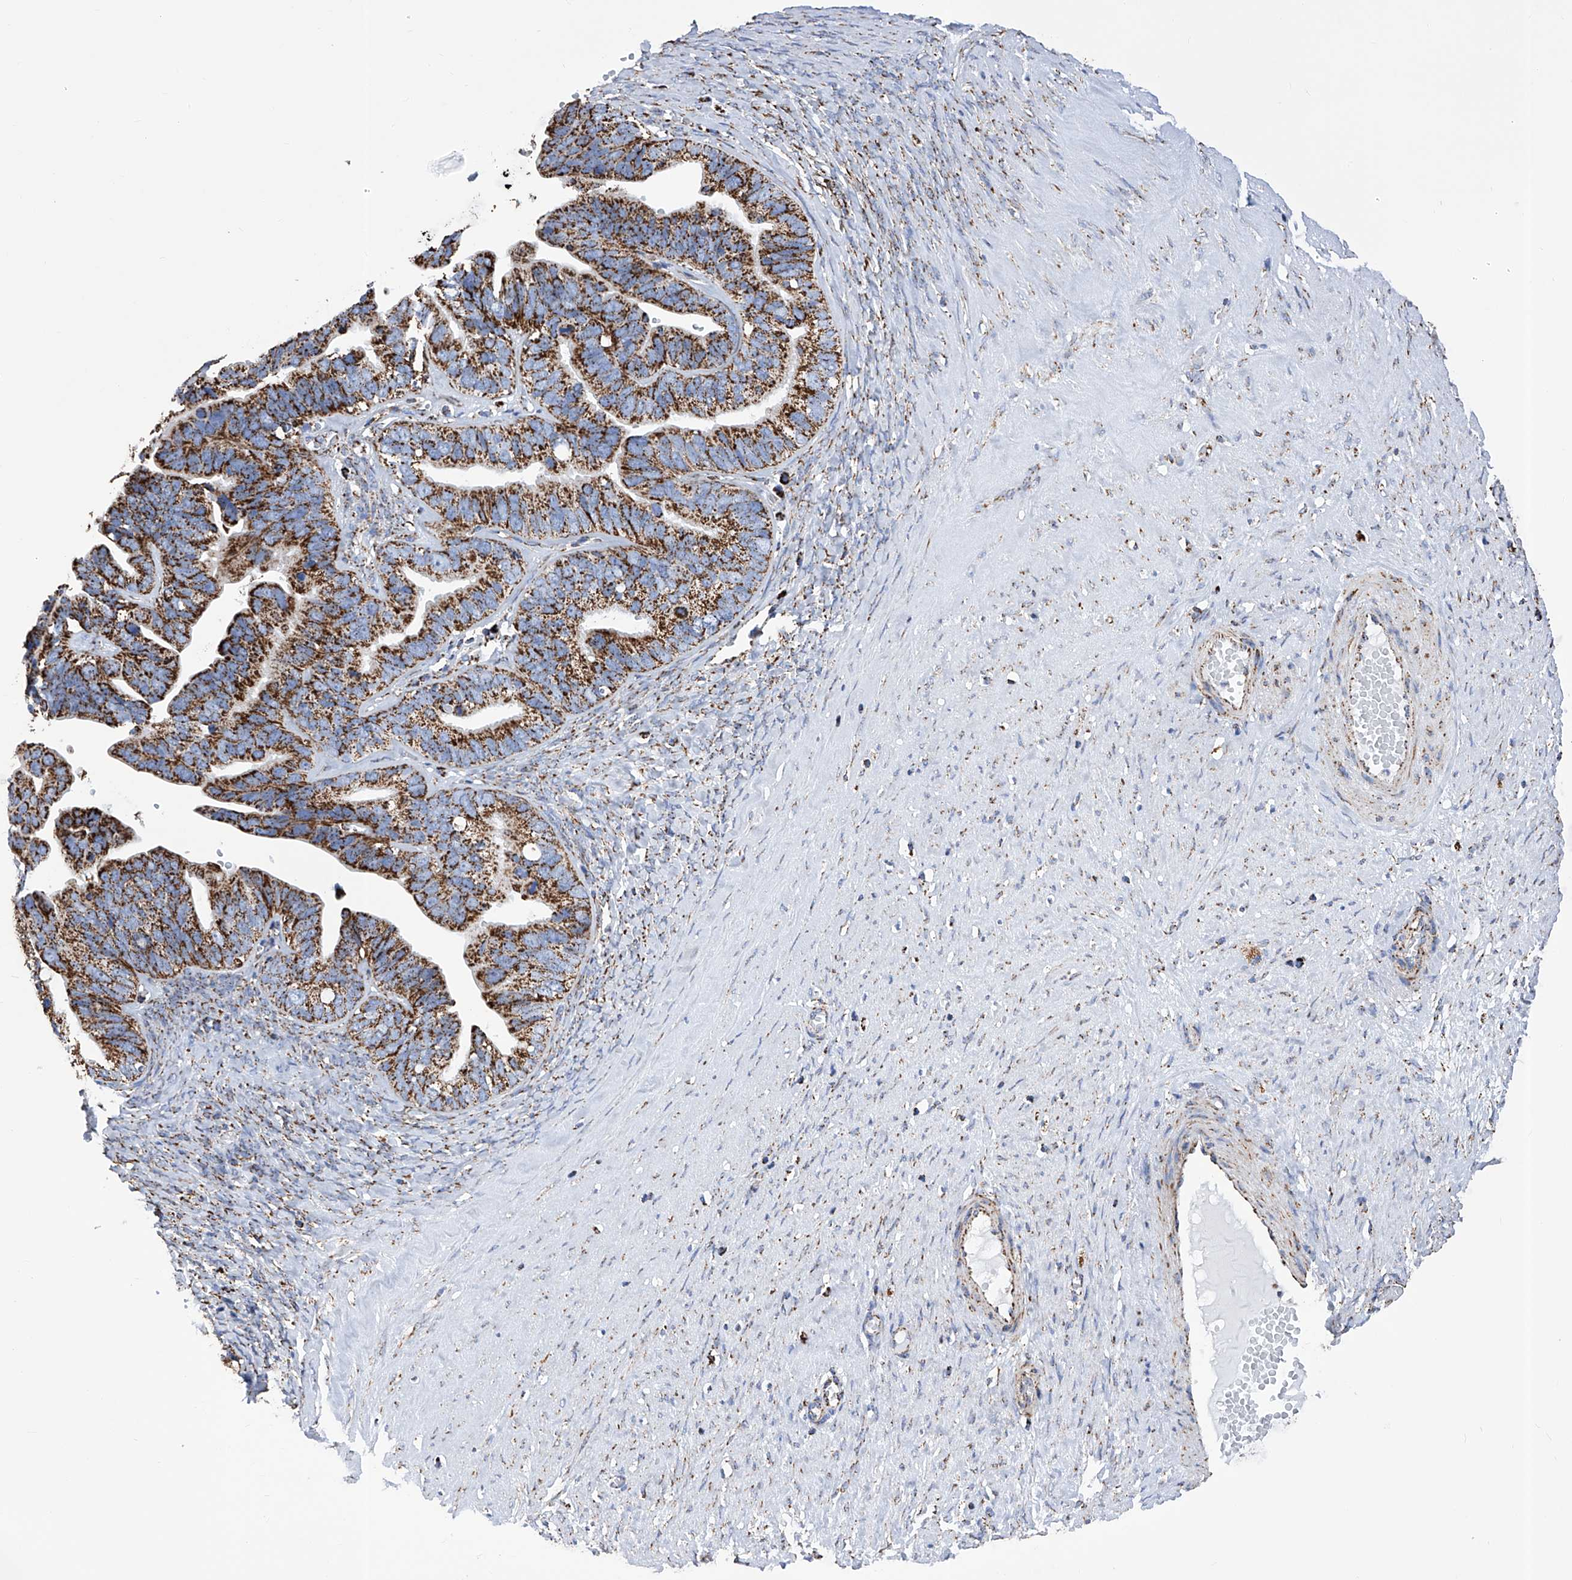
{"staining": {"intensity": "strong", "quantity": ">75%", "location": "cytoplasmic/membranous"}, "tissue": "ovarian cancer", "cell_type": "Tumor cells", "image_type": "cancer", "snomed": [{"axis": "morphology", "description": "Cystadenocarcinoma, serous, NOS"}, {"axis": "topography", "description": "Ovary"}], "caption": "Human ovarian cancer stained with a brown dye exhibits strong cytoplasmic/membranous positive expression in about >75% of tumor cells.", "gene": "ATP5PF", "patient": {"sex": "female", "age": 56}}